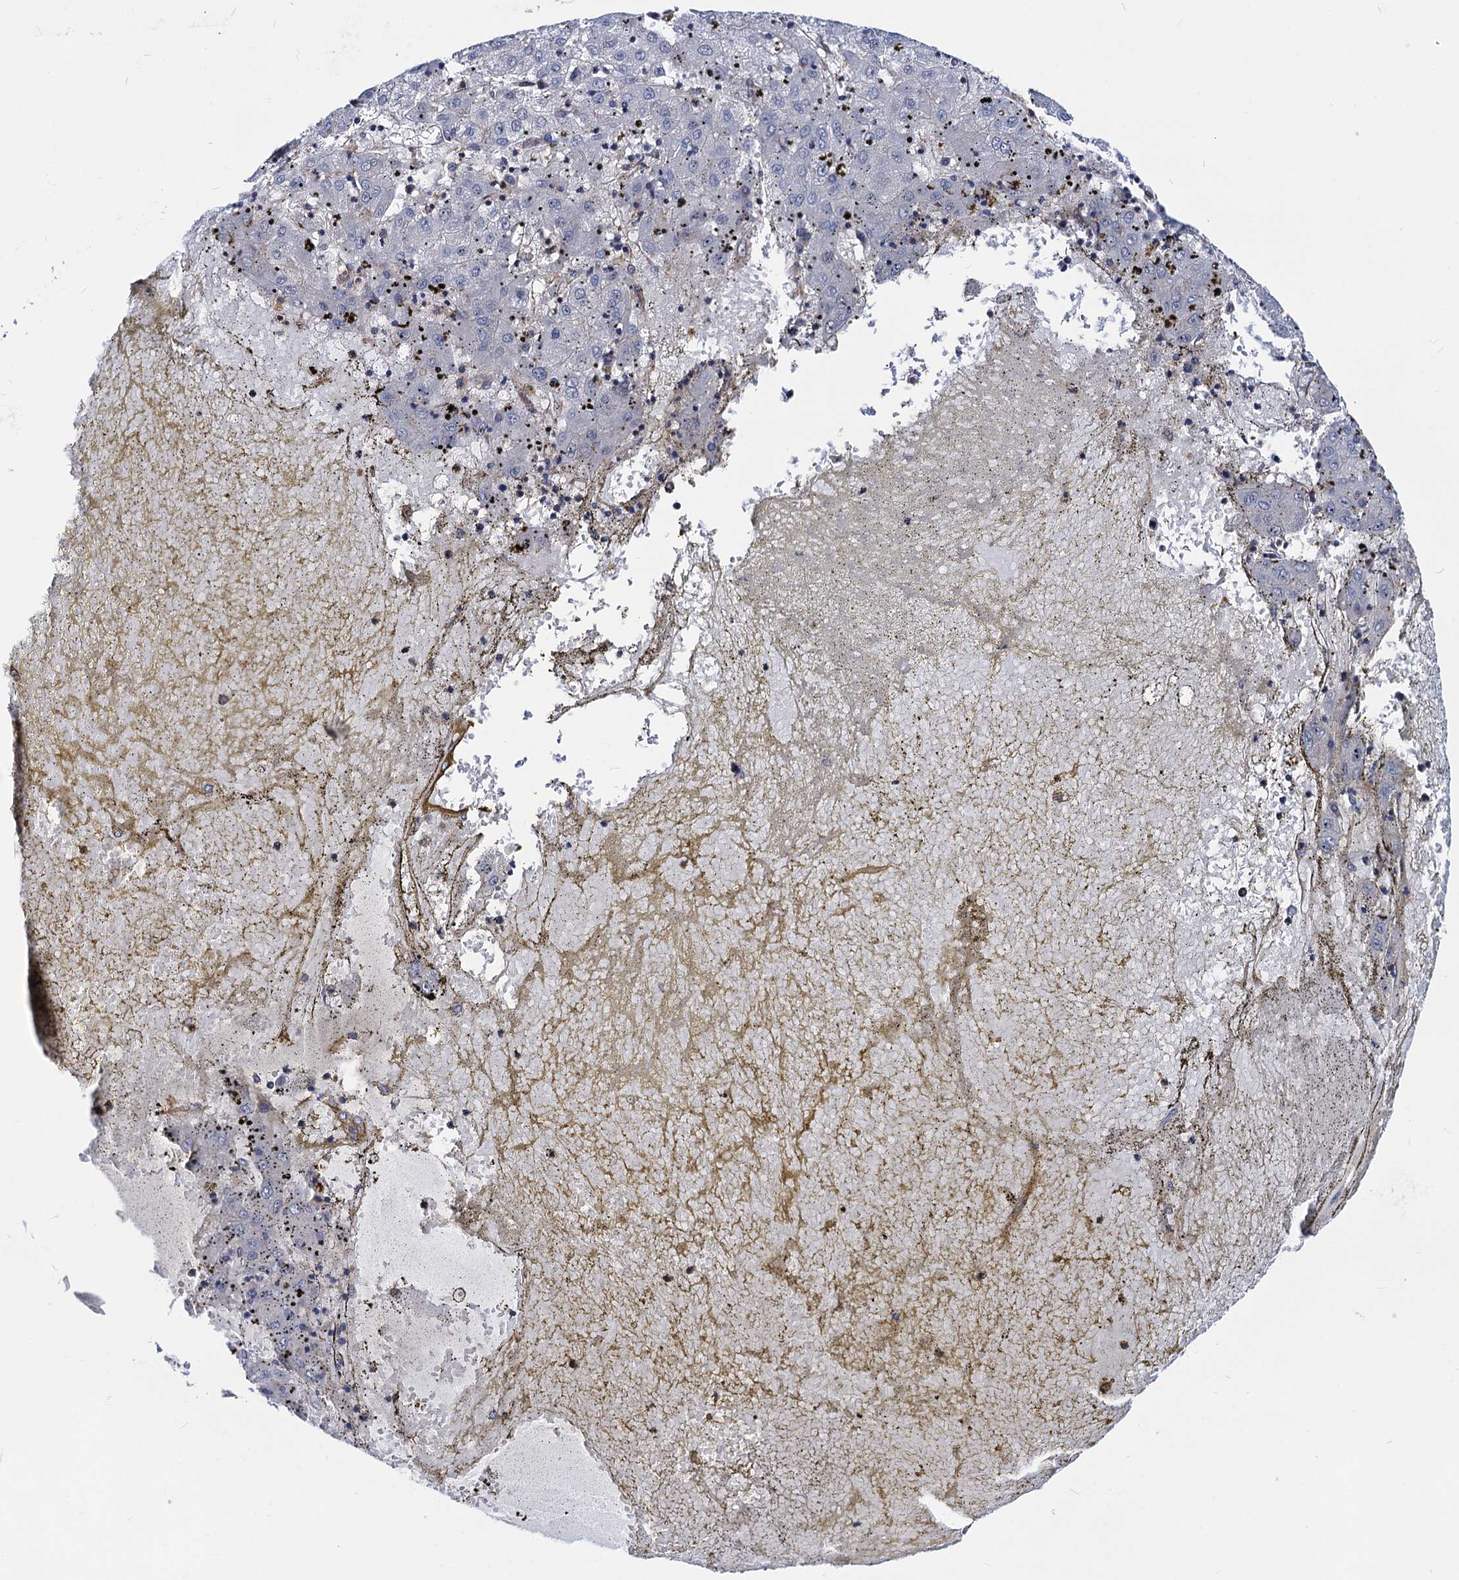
{"staining": {"intensity": "negative", "quantity": "none", "location": "none"}, "tissue": "liver cancer", "cell_type": "Tumor cells", "image_type": "cancer", "snomed": [{"axis": "morphology", "description": "Carcinoma, Hepatocellular, NOS"}, {"axis": "topography", "description": "Liver"}], "caption": "Immunohistochemical staining of human liver cancer (hepatocellular carcinoma) demonstrates no significant staining in tumor cells.", "gene": "DYDC1", "patient": {"sex": "male", "age": 72}}